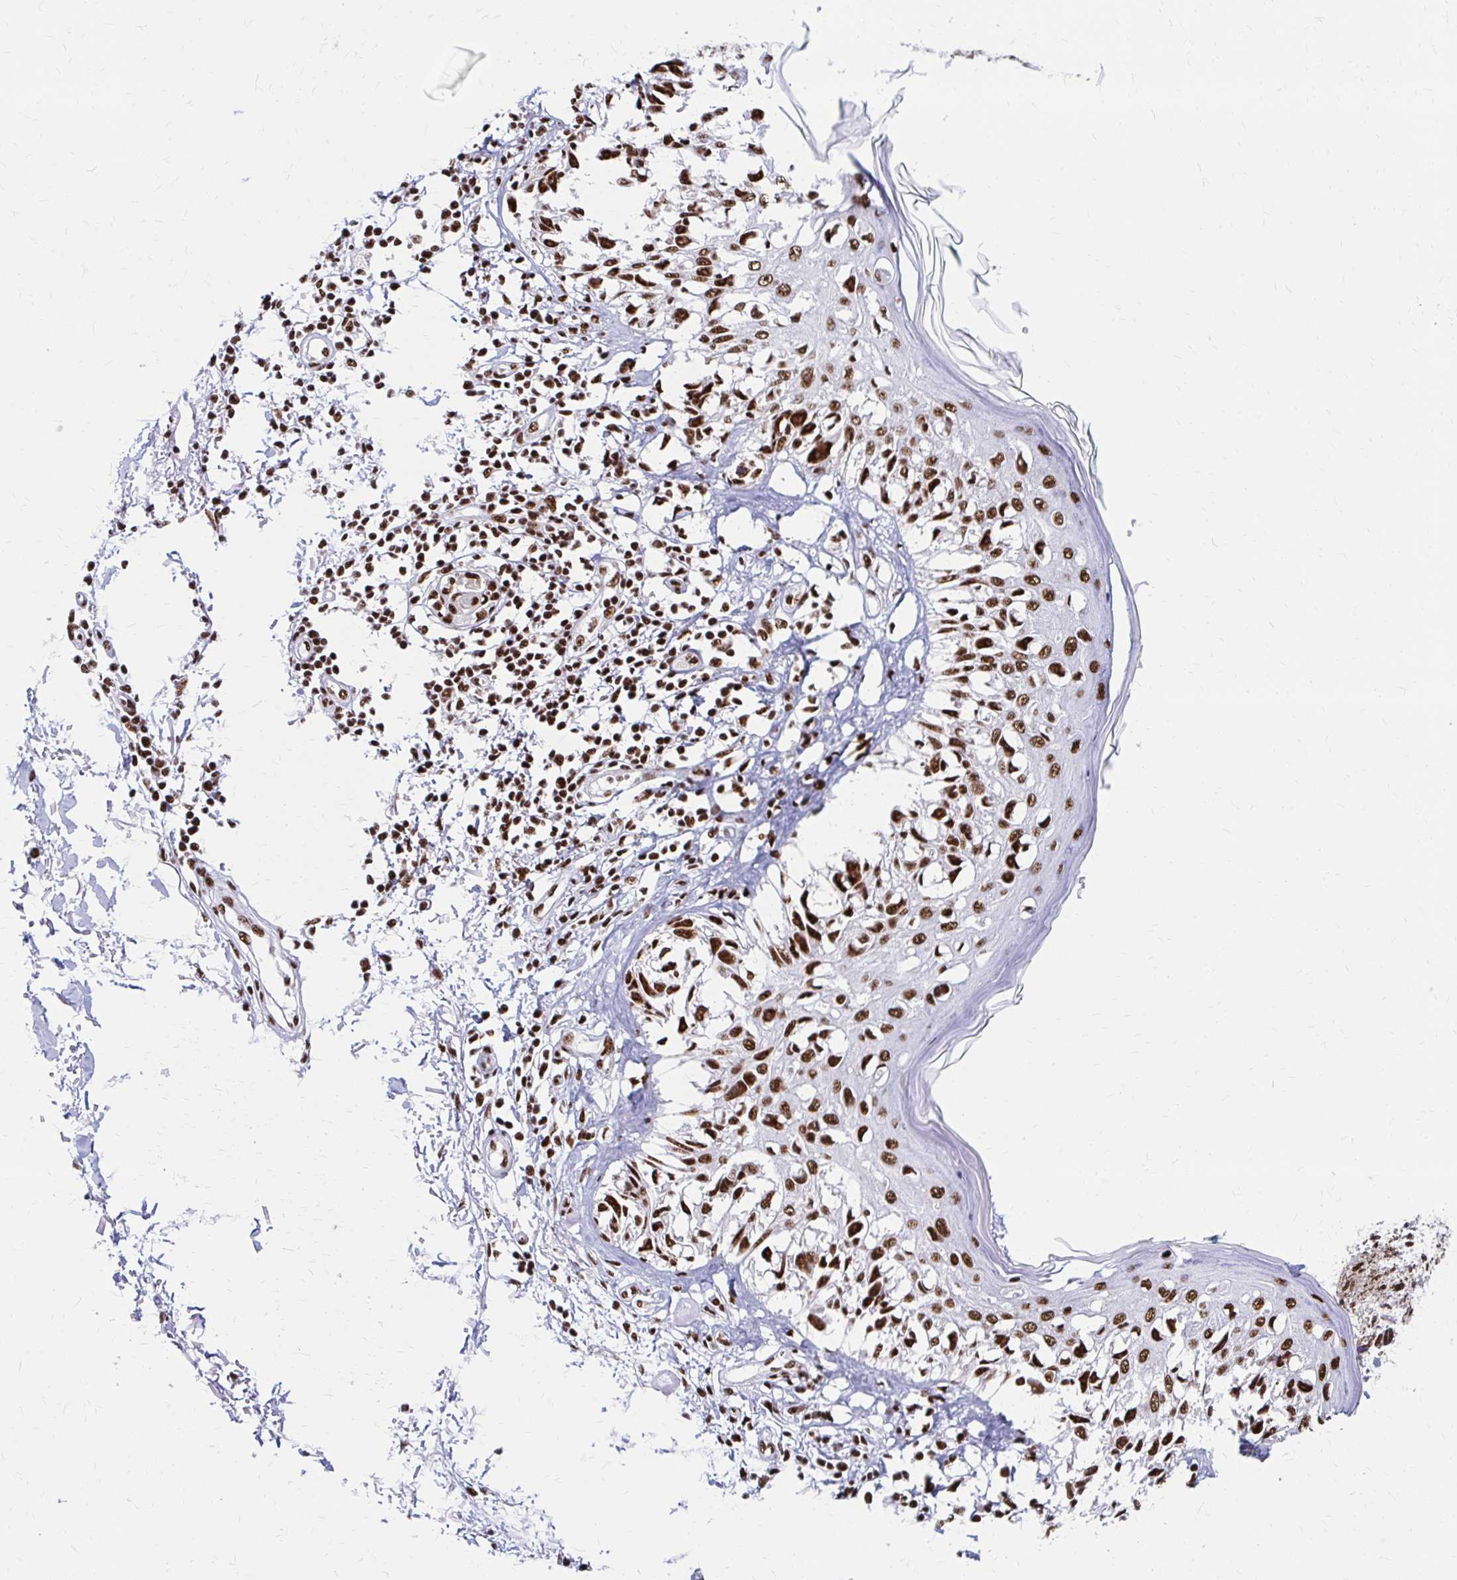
{"staining": {"intensity": "strong", "quantity": ">75%", "location": "nuclear"}, "tissue": "melanoma", "cell_type": "Tumor cells", "image_type": "cancer", "snomed": [{"axis": "morphology", "description": "Malignant melanoma, NOS"}, {"axis": "topography", "description": "Skin"}], "caption": "Melanoma stained with DAB immunohistochemistry reveals high levels of strong nuclear expression in about >75% of tumor cells. (Brightfield microscopy of DAB IHC at high magnification).", "gene": "CNKSR3", "patient": {"sex": "male", "age": 73}}